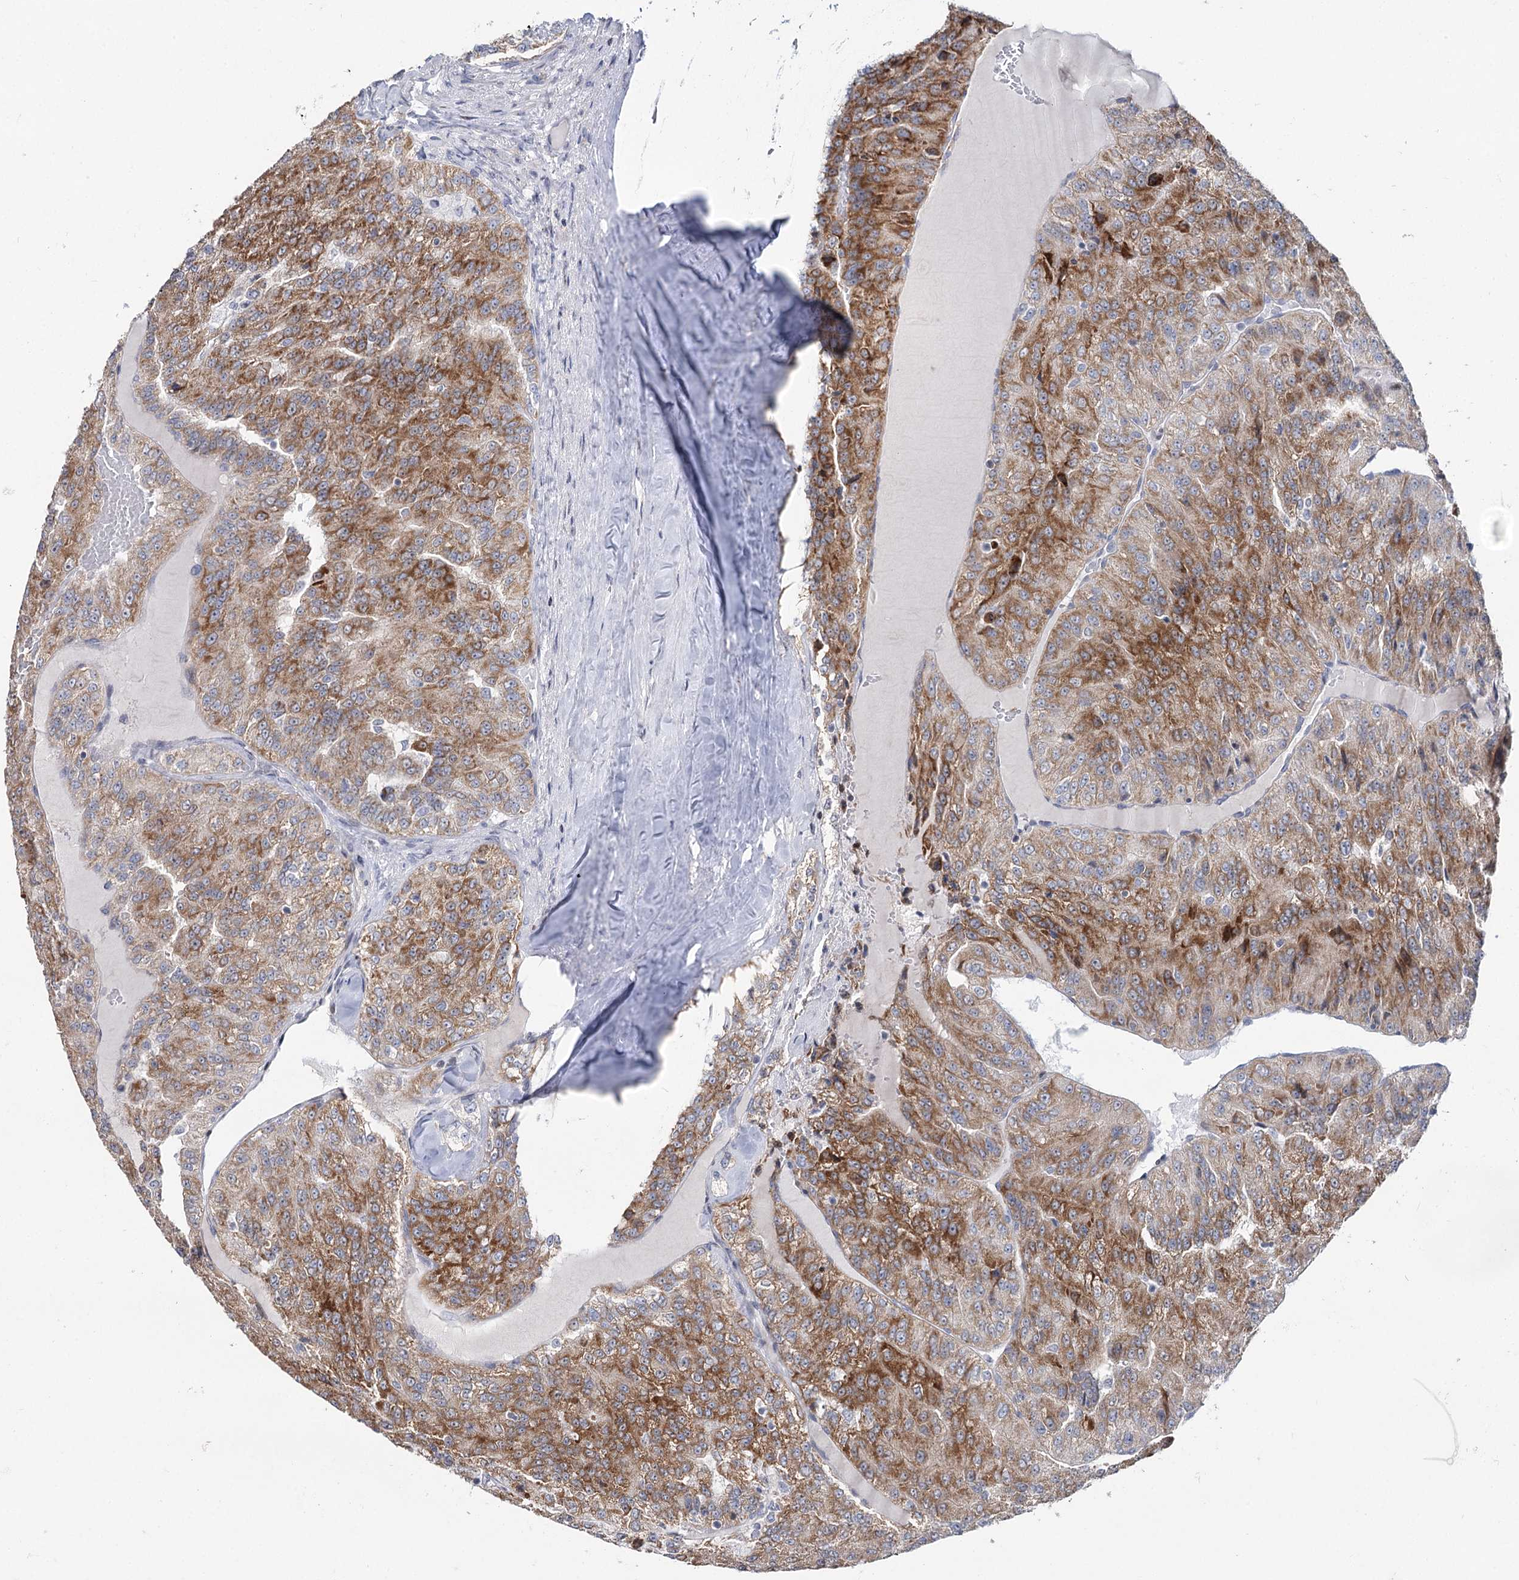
{"staining": {"intensity": "moderate", "quantity": ">75%", "location": "cytoplasmic/membranous"}, "tissue": "renal cancer", "cell_type": "Tumor cells", "image_type": "cancer", "snomed": [{"axis": "morphology", "description": "Adenocarcinoma, NOS"}, {"axis": "topography", "description": "Kidney"}], "caption": "Brown immunohistochemical staining in renal cancer shows moderate cytoplasmic/membranous expression in approximately >75% of tumor cells.", "gene": "PTGR1", "patient": {"sex": "female", "age": 63}}